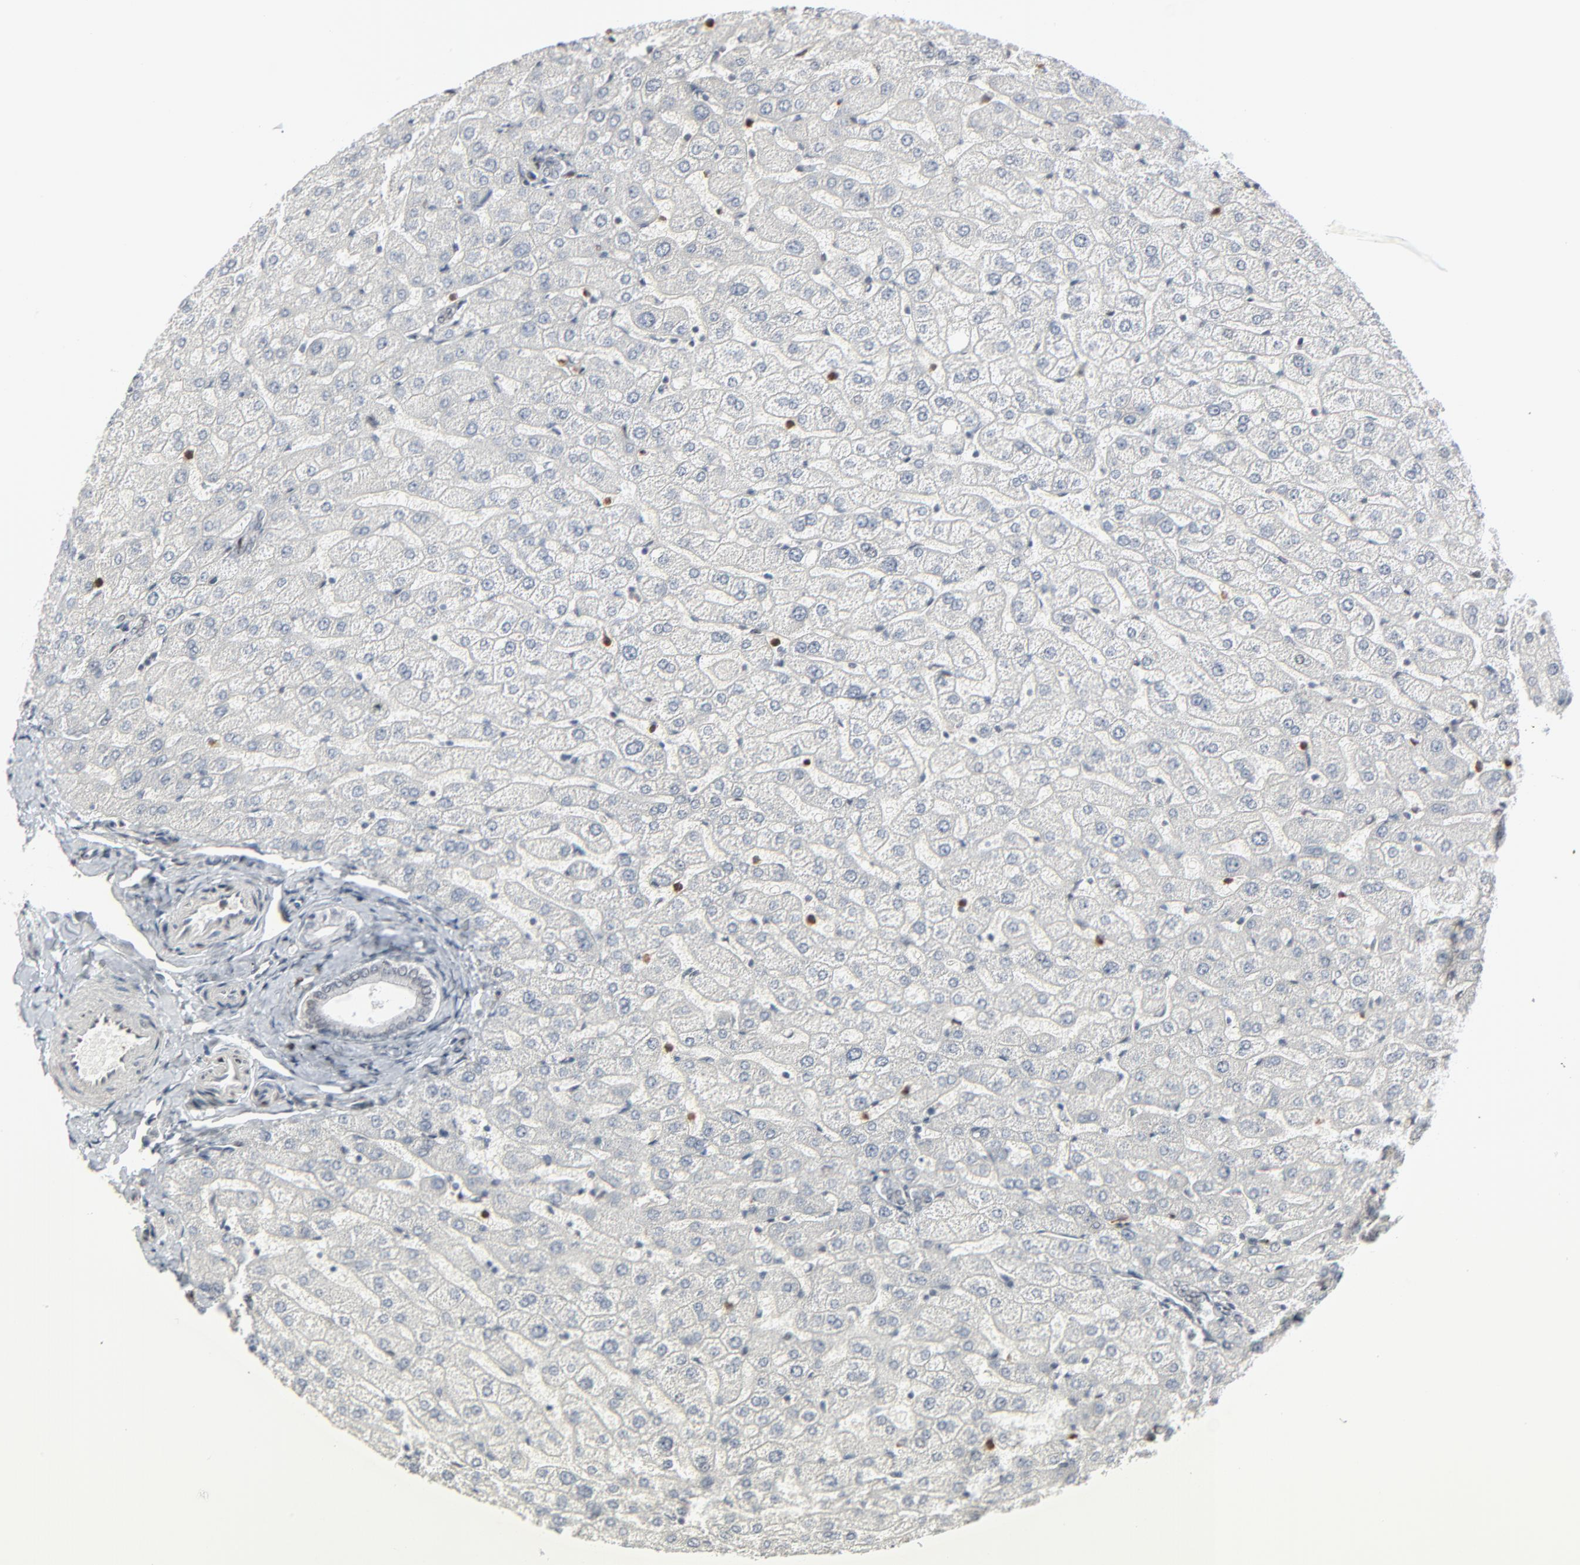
{"staining": {"intensity": "negative", "quantity": "none", "location": "none"}, "tissue": "liver", "cell_type": "Cholangiocytes", "image_type": "normal", "snomed": [{"axis": "morphology", "description": "Normal tissue, NOS"}, {"axis": "morphology", "description": "Fibrosis, NOS"}, {"axis": "topography", "description": "Liver"}], "caption": "This is an immunohistochemistry (IHC) histopathology image of normal liver. There is no positivity in cholangiocytes.", "gene": "CUX1", "patient": {"sex": "female", "age": 29}}